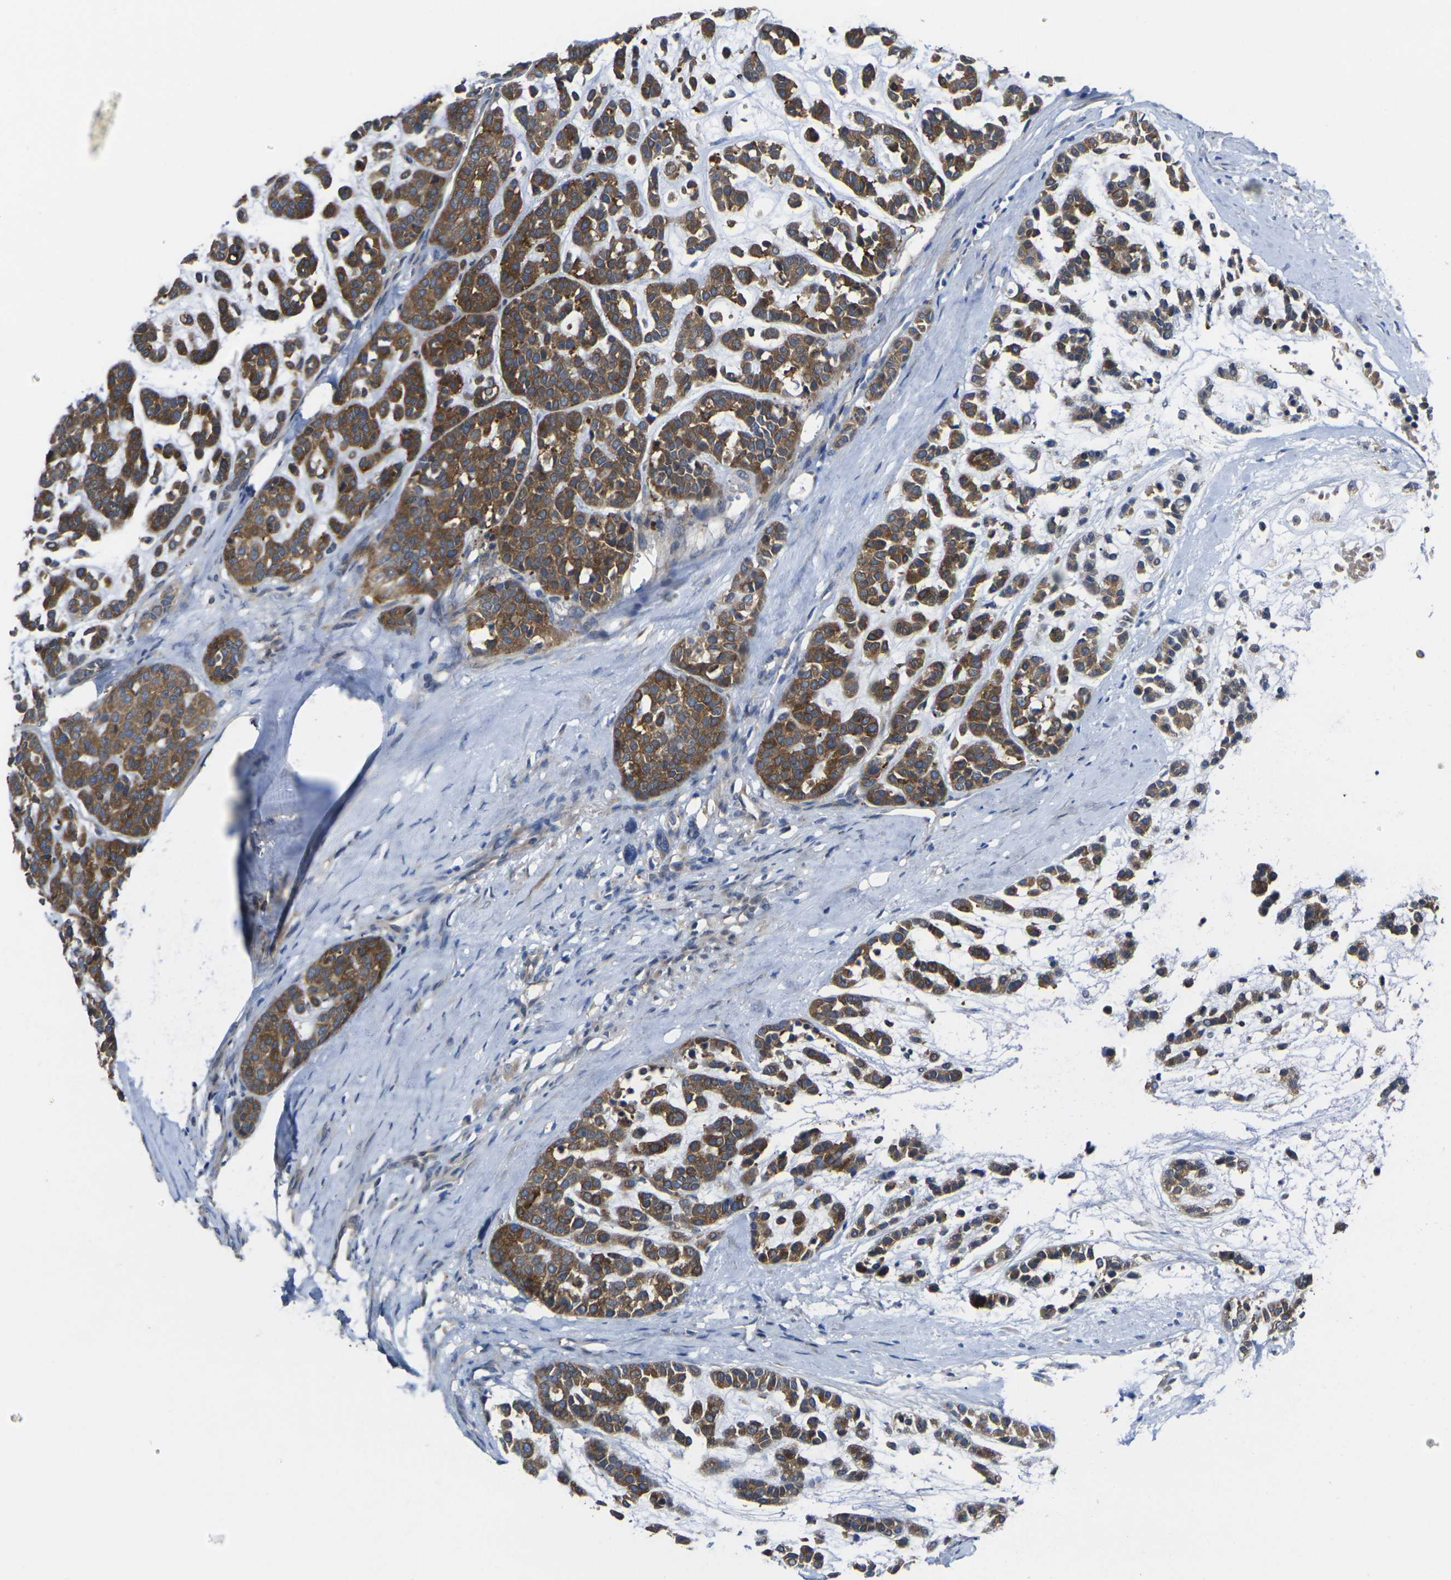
{"staining": {"intensity": "strong", "quantity": ">75%", "location": "cytoplasmic/membranous"}, "tissue": "head and neck cancer", "cell_type": "Tumor cells", "image_type": "cancer", "snomed": [{"axis": "morphology", "description": "Adenocarcinoma, NOS"}, {"axis": "morphology", "description": "Adenoma, NOS"}, {"axis": "topography", "description": "Head-Neck"}], "caption": "This micrograph exhibits IHC staining of adenocarcinoma (head and neck), with high strong cytoplasmic/membranous positivity in about >75% of tumor cells.", "gene": "GNA12", "patient": {"sex": "female", "age": 55}}